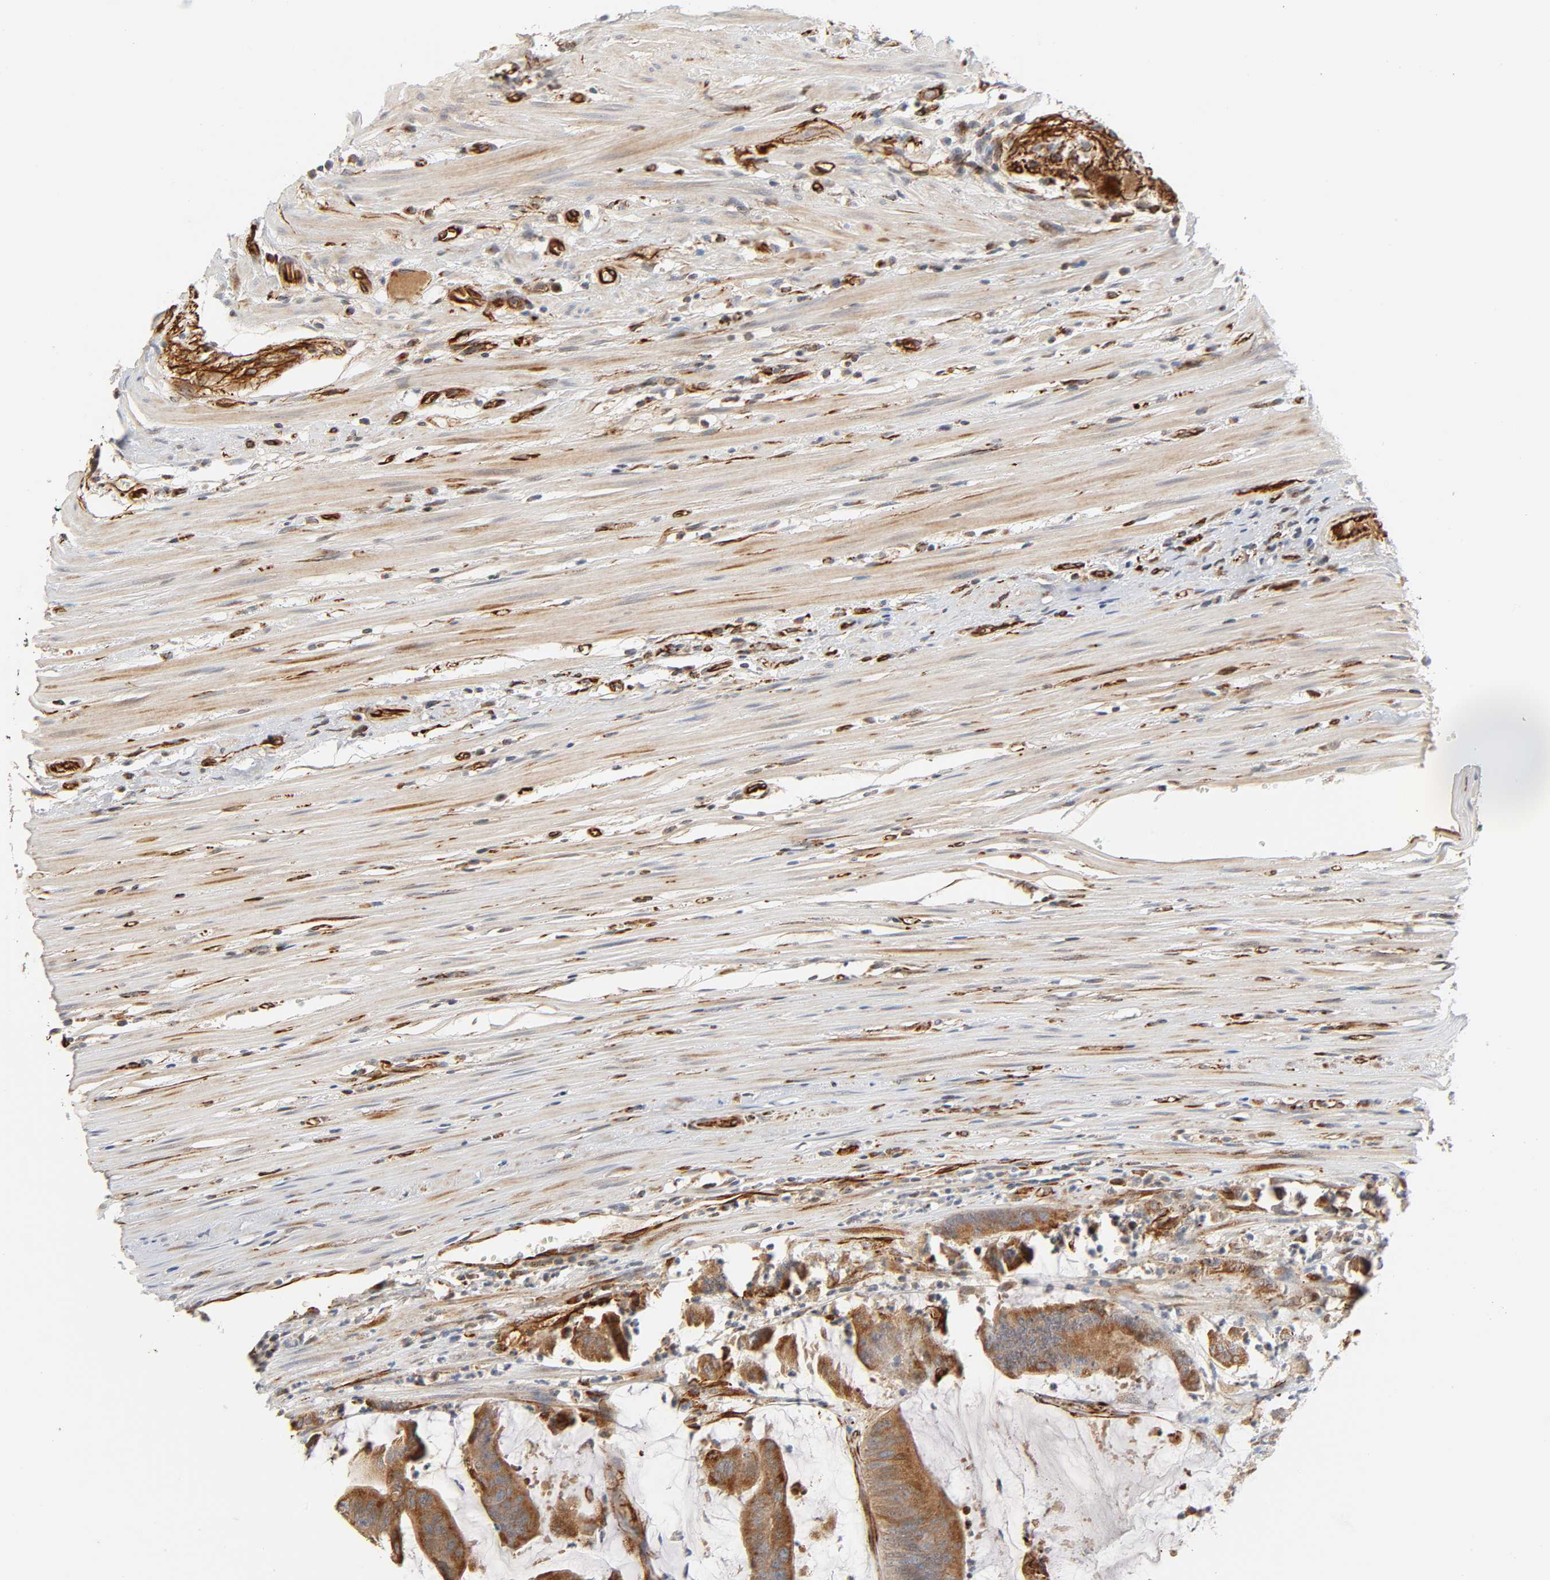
{"staining": {"intensity": "moderate", "quantity": ">75%", "location": "cytoplasmic/membranous"}, "tissue": "colorectal cancer", "cell_type": "Tumor cells", "image_type": "cancer", "snomed": [{"axis": "morphology", "description": "Adenocarcinoma, NOS"}, {"axis": "topography", "description": "Rectum"}], "caption": "IHC micrograph of human colorectal adenocarcinoma stained for a protein (brown), which demonstrates medium levels of moderate cytoplasmic/membranous staining in about >75% of tumor cells.", "gene": "REEP6", "patient": {"sex": "female", "age": 66}}